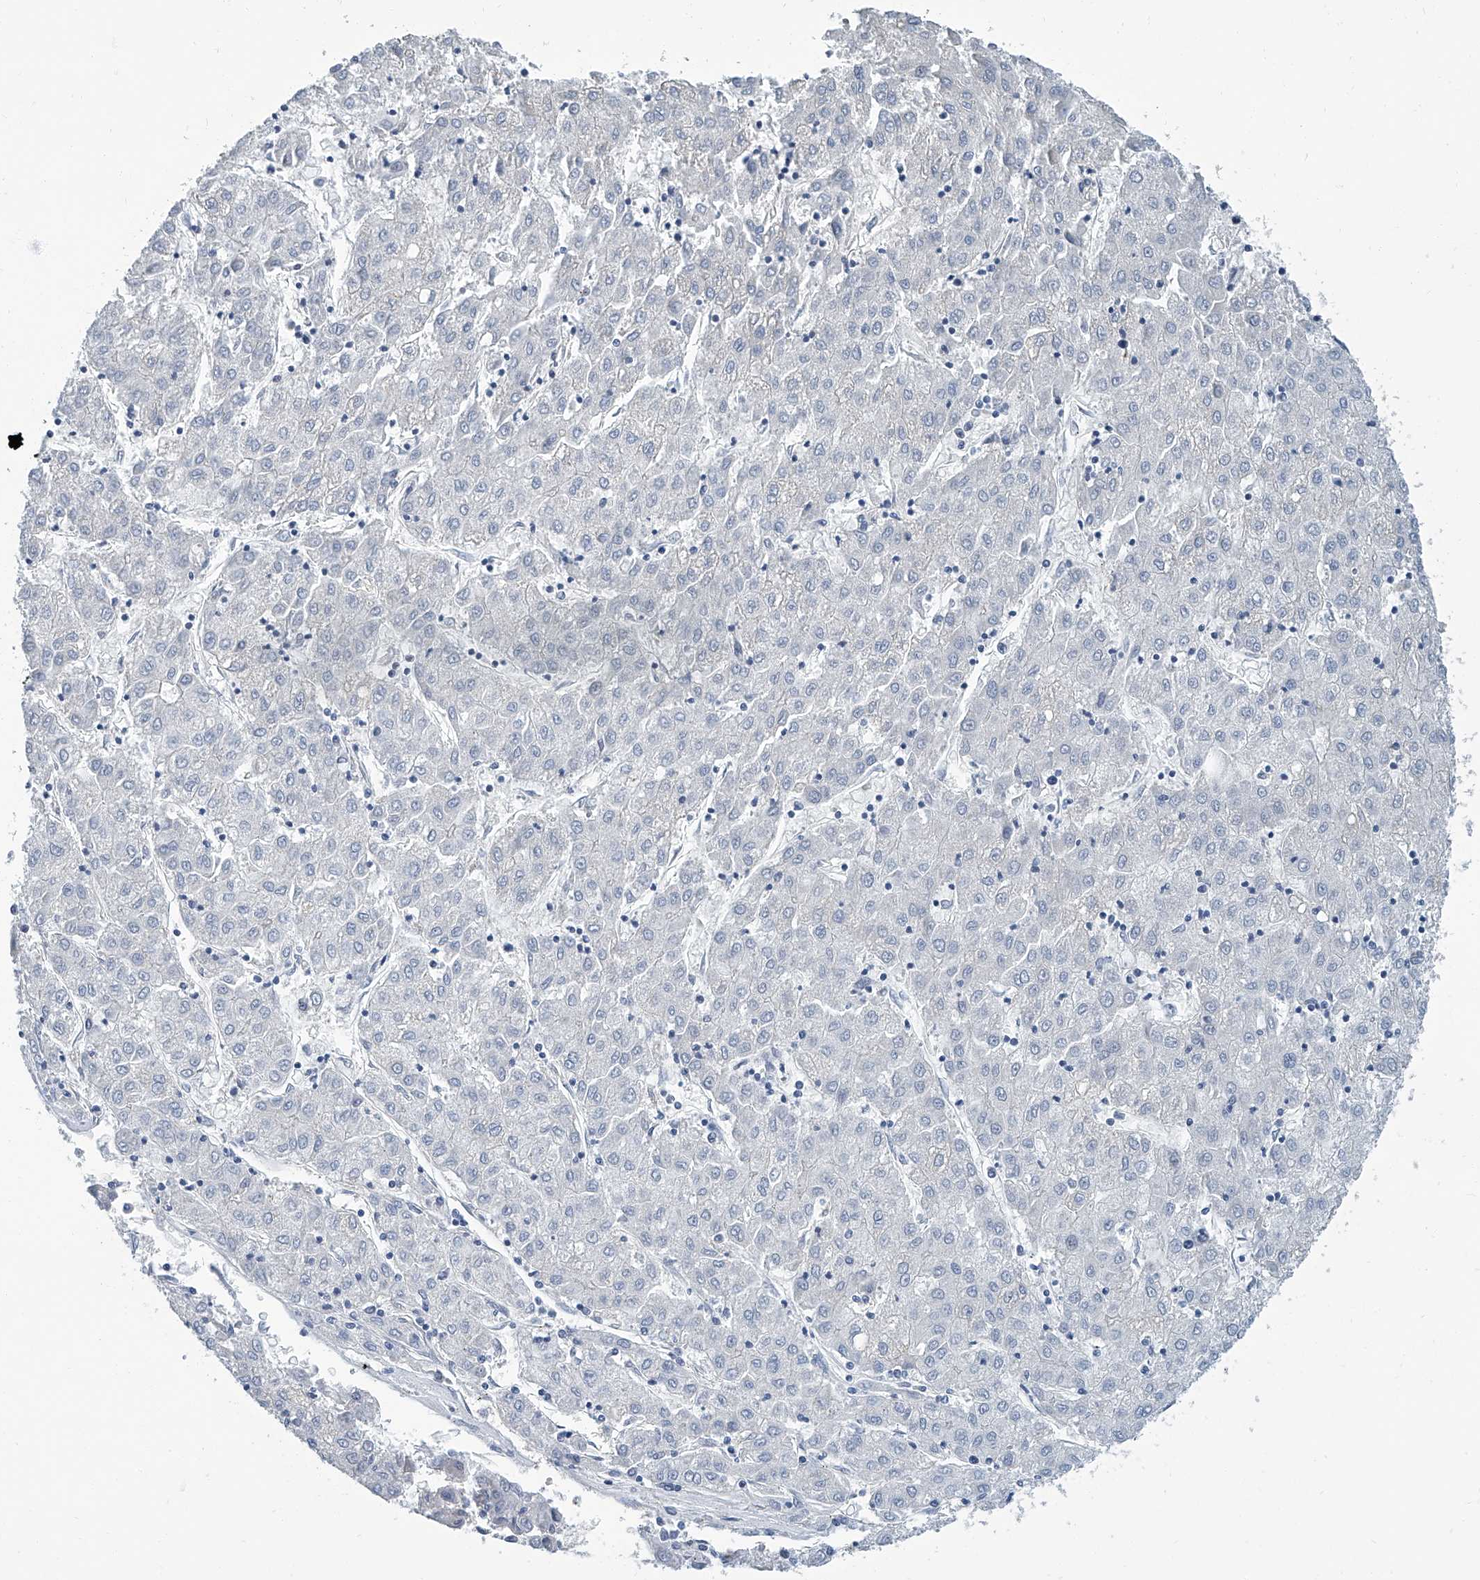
{"staining": {"intensity": "negative", "quantity": "none", "location": "none"}, "tissue": "liver cancer", "cell_type": "Tumor cells", "image_type": "cancer", "snomed": [{"axis": "morphology", "description": "Carcinoma, Hepatocellular, NOS"}, {"axis": "topography", "description": "Liver"}], "caption": "Tumor cells show no significant protein positivity in liver cancer.", "gene": "MT-ND1", "patient": {"sex": "male", "age": 72}}